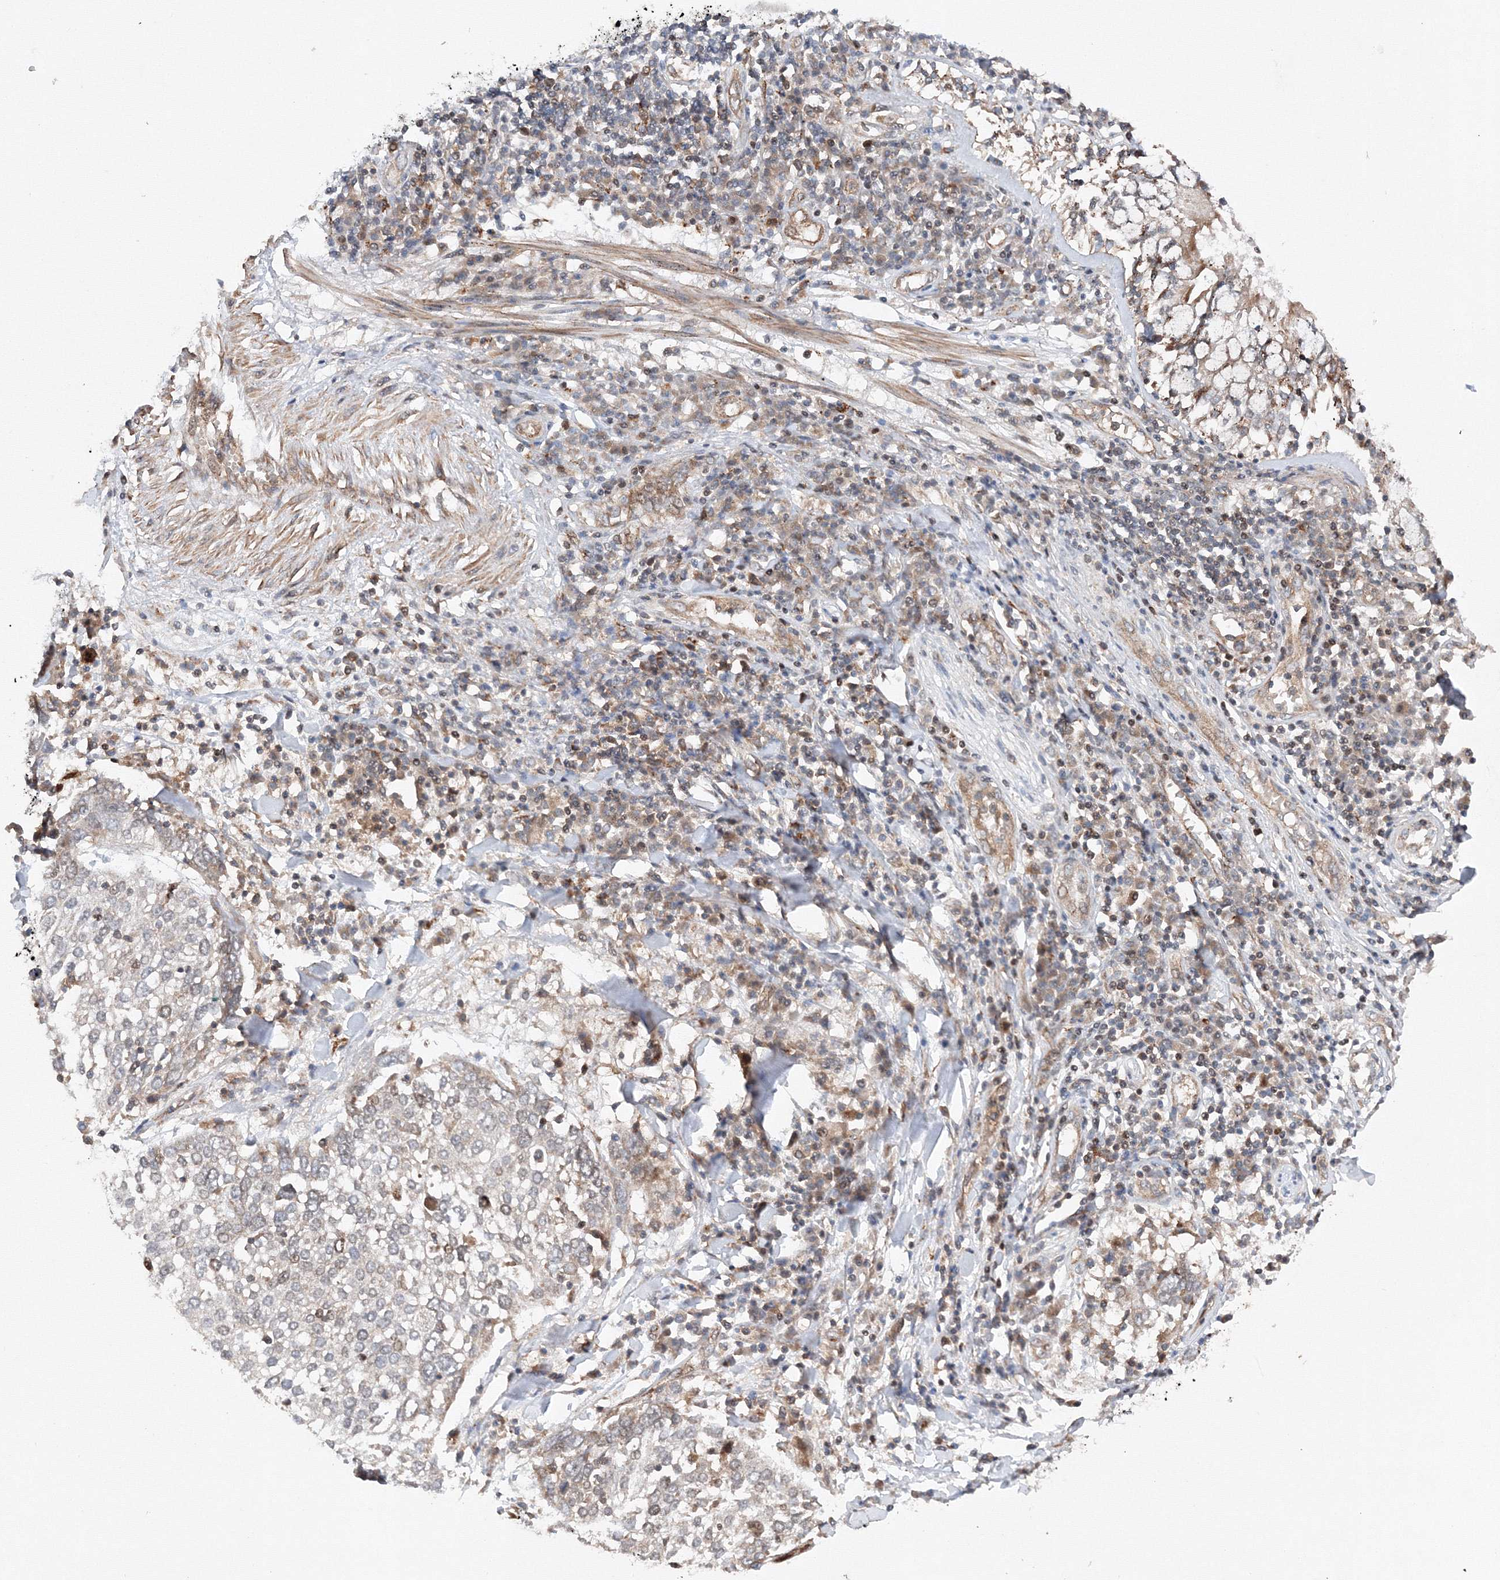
{"staining": {"intensity": "weak", "quantity": "<25%", "location": "cytoplasmic/membranous"}, "tissue": "lung cancer", "cell_type": "Tumor cells", "image_type": "cancer", "snomed": [{"axis": "morphology", "description": "Squamous cell carcinoma, NOS"}, {"axis": "topography", "description": "Lung"}], "caption": "IHC image of human lung squamous cell carcinoma stained for a protein (brown), which shows no positivity in tumor cells.", "gene": "DCTD", "patient": {"sex": "male", "age": 65}}